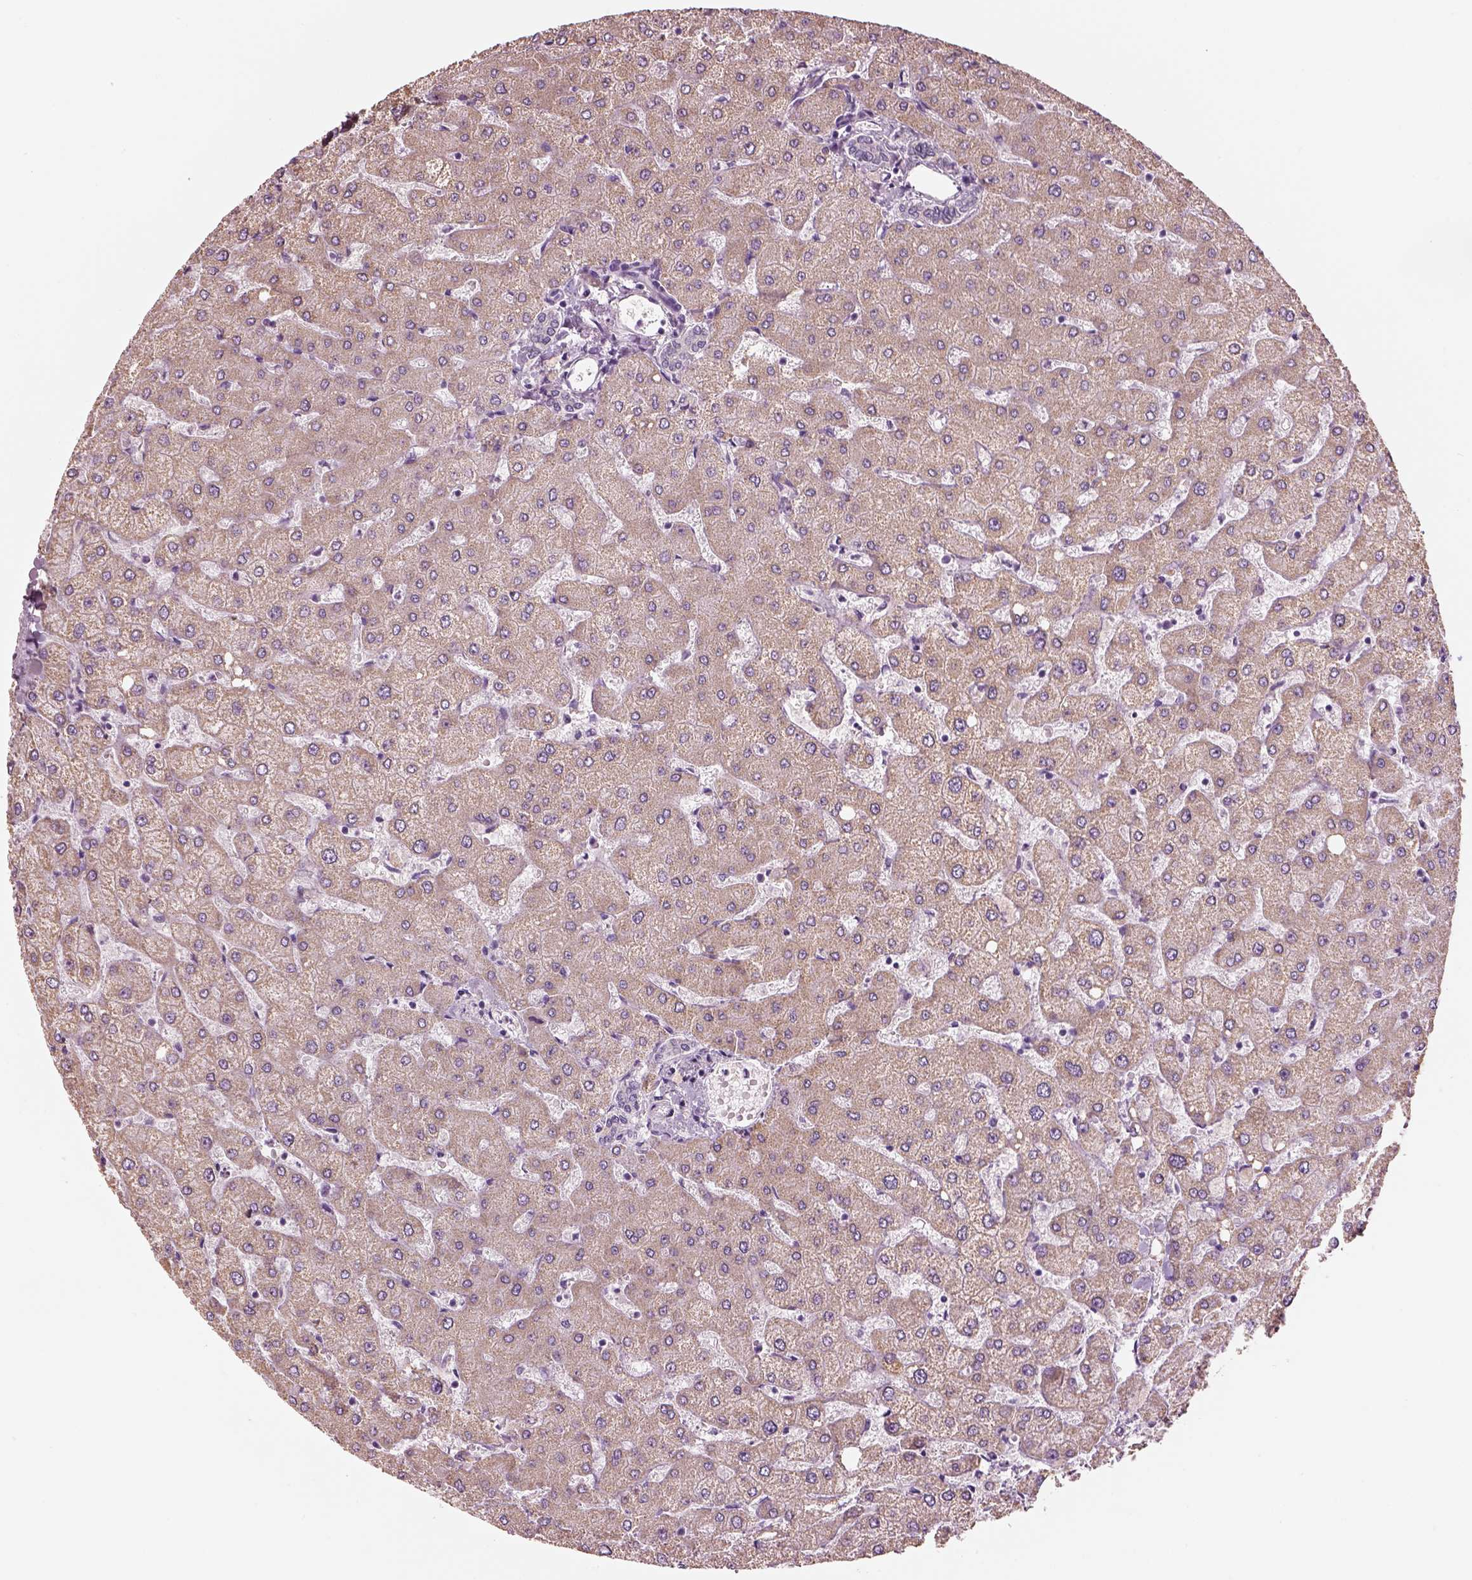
{"staining": {"intensity": "negative", "quantity": "none", "location": "none"}, "tissue": "liver", "cell_type": "Cholangiocytes", "image_type": "normal", "snomed": [{"axis": "morphology", "description": "Normal tissue, NOS"}, {"axis": "topography", "description": "Liver"}], "caption": "Immunohistochemical staining of unremarkable human liver shows no significant positivity in cholangiocytes. Nuclei are stained in blue.", "gene": "ELSPBP1", "patient": {"sex": "female", "age": 54}}